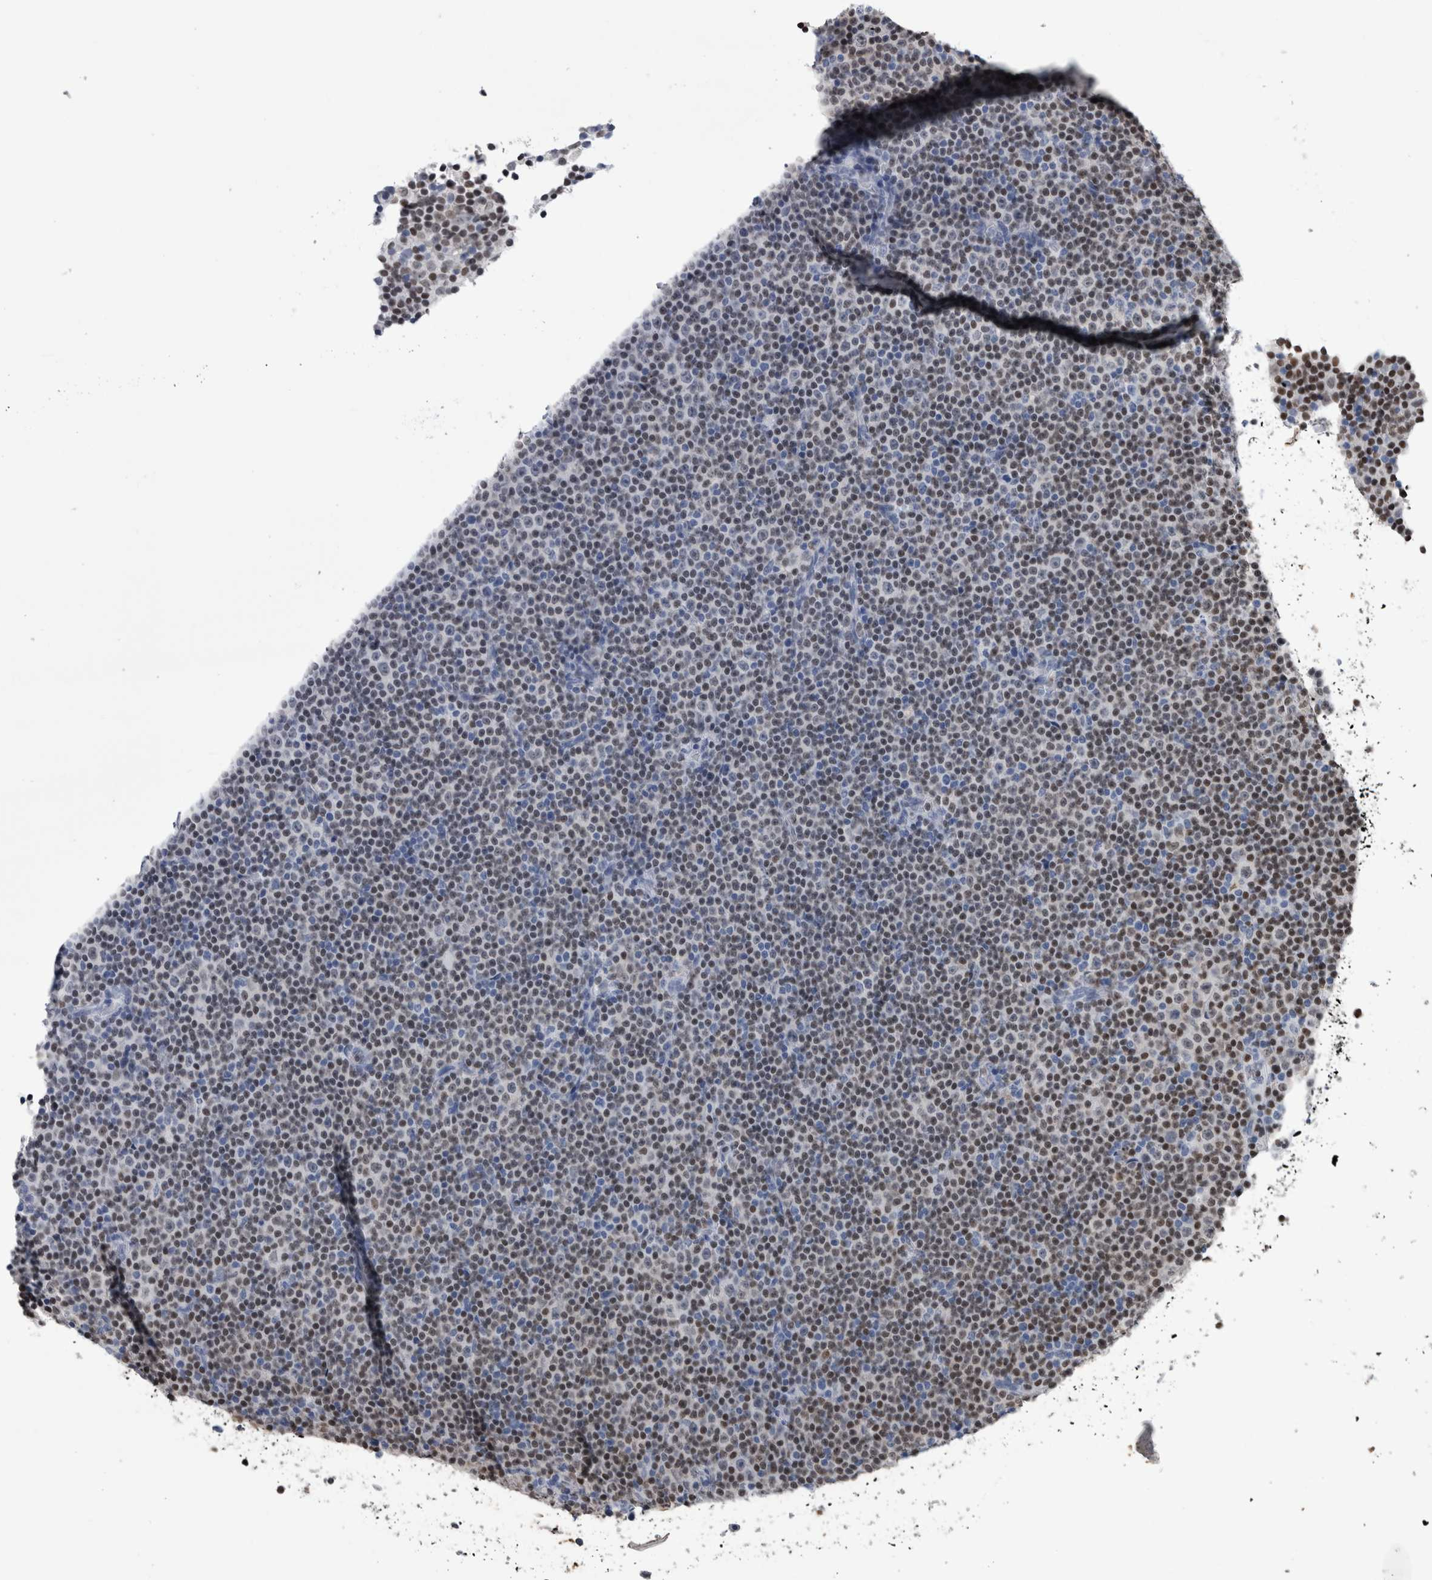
{"staining": {"intensity": "weak", "quantity": "25%-75%", "location": "nuclear"}, "tissue": "lymphoma", "cell_type": "Tumor cells", "image_type": "cancer", "snomed": [{"axis": "morphology", "description": "Malignant lymphoma, non-Hodgkin's type, Low grade"}, {"axis": "topography", "description": "Lymph node"}], "caption": "Immunohistochemistry staining of low-grade malignant lymphoma, non-Hodgkin's type, which reveals low levels of weak nuclear expression in approximately 25%-75% of tumor cells indicating weak nuclear protein staining. The staining was performed using DAB (3,3'-diaminobenzidine) (brown) for protein detection and nuclei were counterstained in hematoxylin (blue).", "gene": "PAX5", "patient": {"sex": "female", "age": 67}}